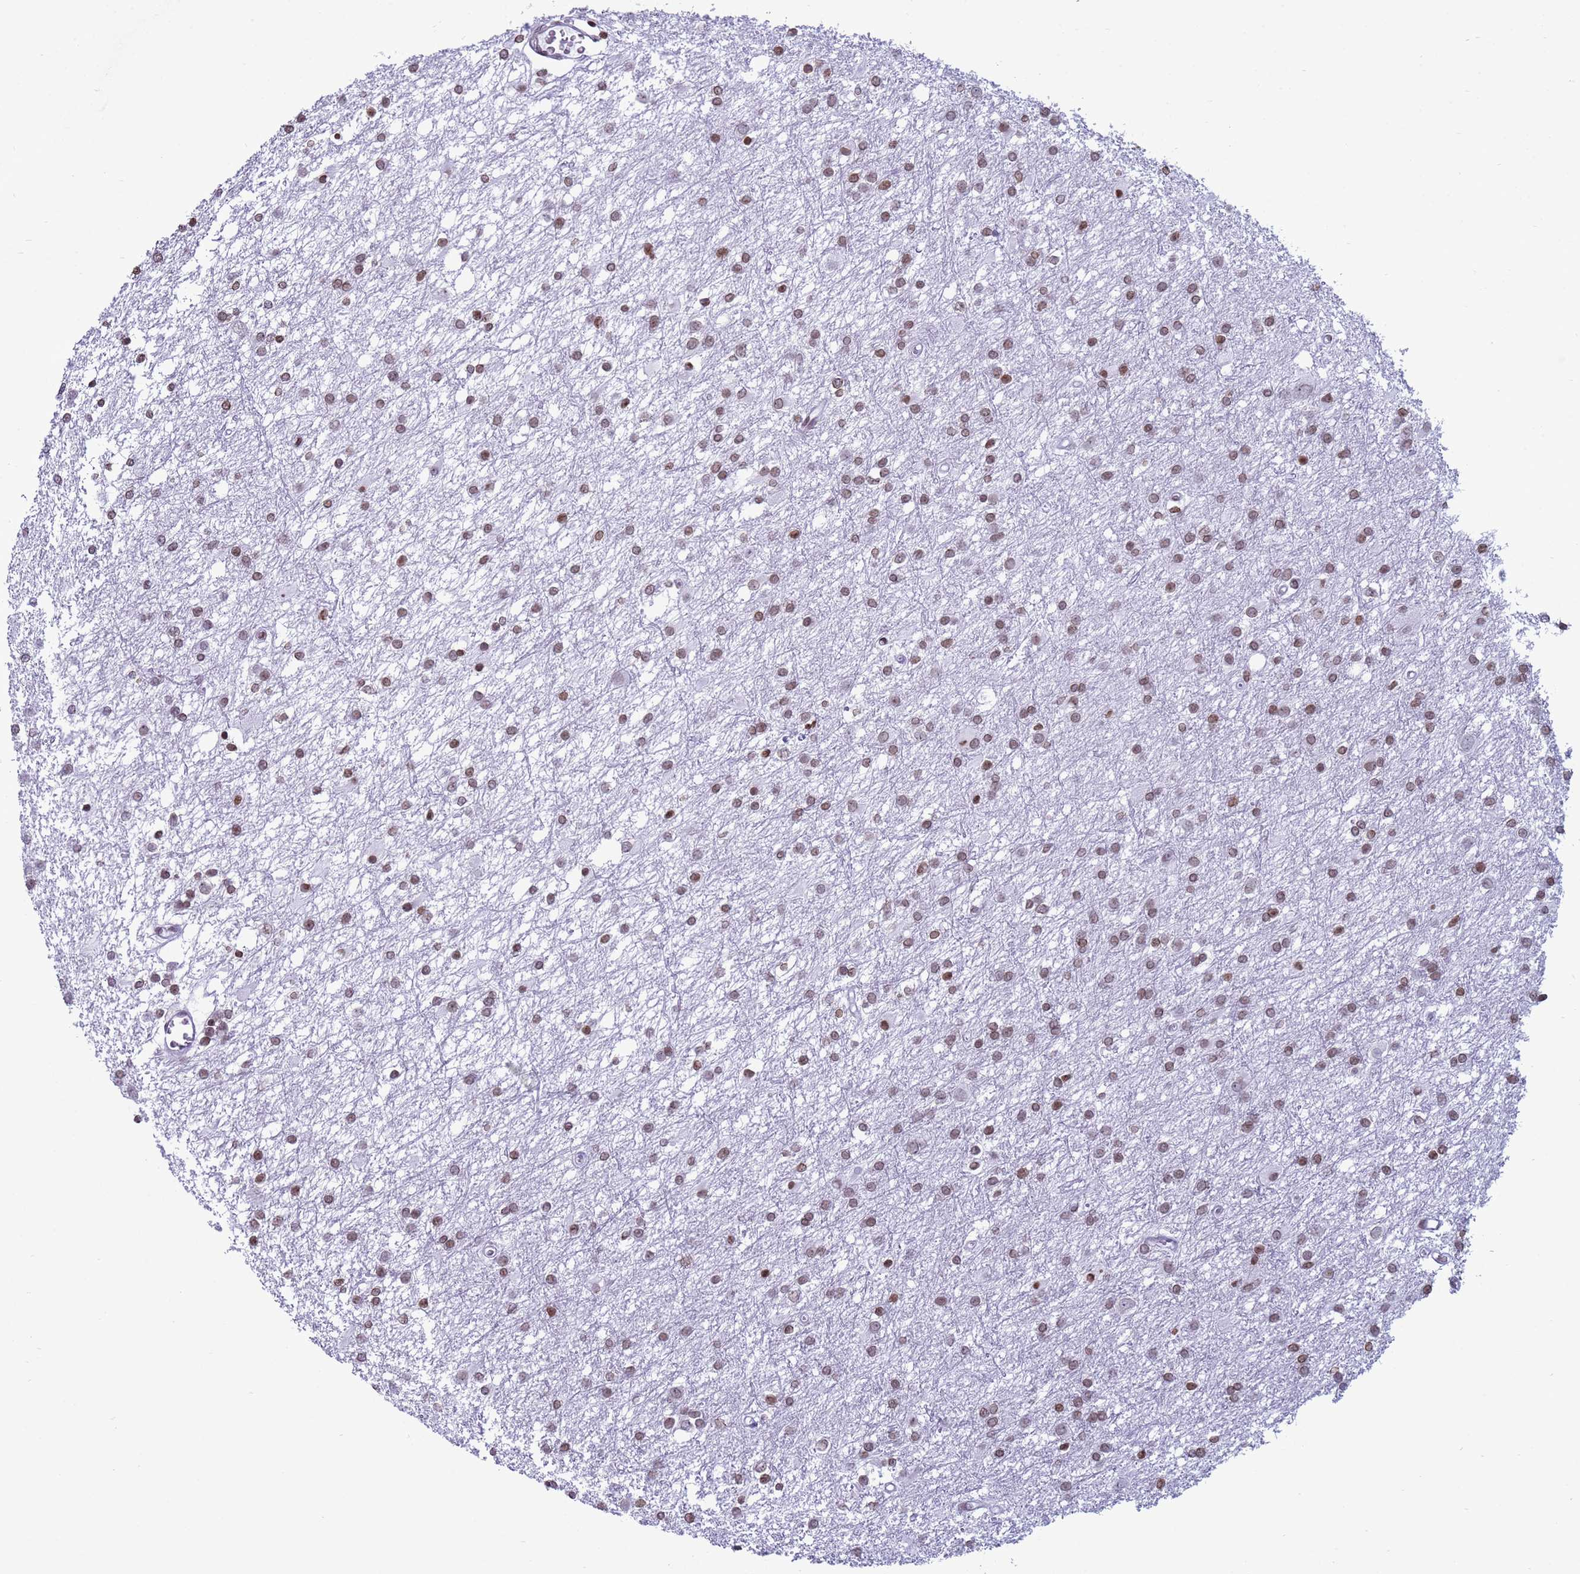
{"staining": {"intensity": "moderate", "quantity": ">75%", "location": "nuclear"}, "tissue": "glioma", "cell_type": "Tumor cells", "image_type": "cancer", "snomed": [{"axis": "morphology", "description": "Glioma, malignant, High grade"}, {"axis": "topography", "description": "Brain"}], "caption": "A high-resolution micrograph shows immunohistochemistry staining of glioma, which demonstrates moderate nuclear staining in about >75% of tumor cells. (DAB (3,3'-diaminobenzidine) IHC with brightfield microscopy, high magnification).", "gene": "H4C8", "patient": {"sex": "female", "age": 50}}